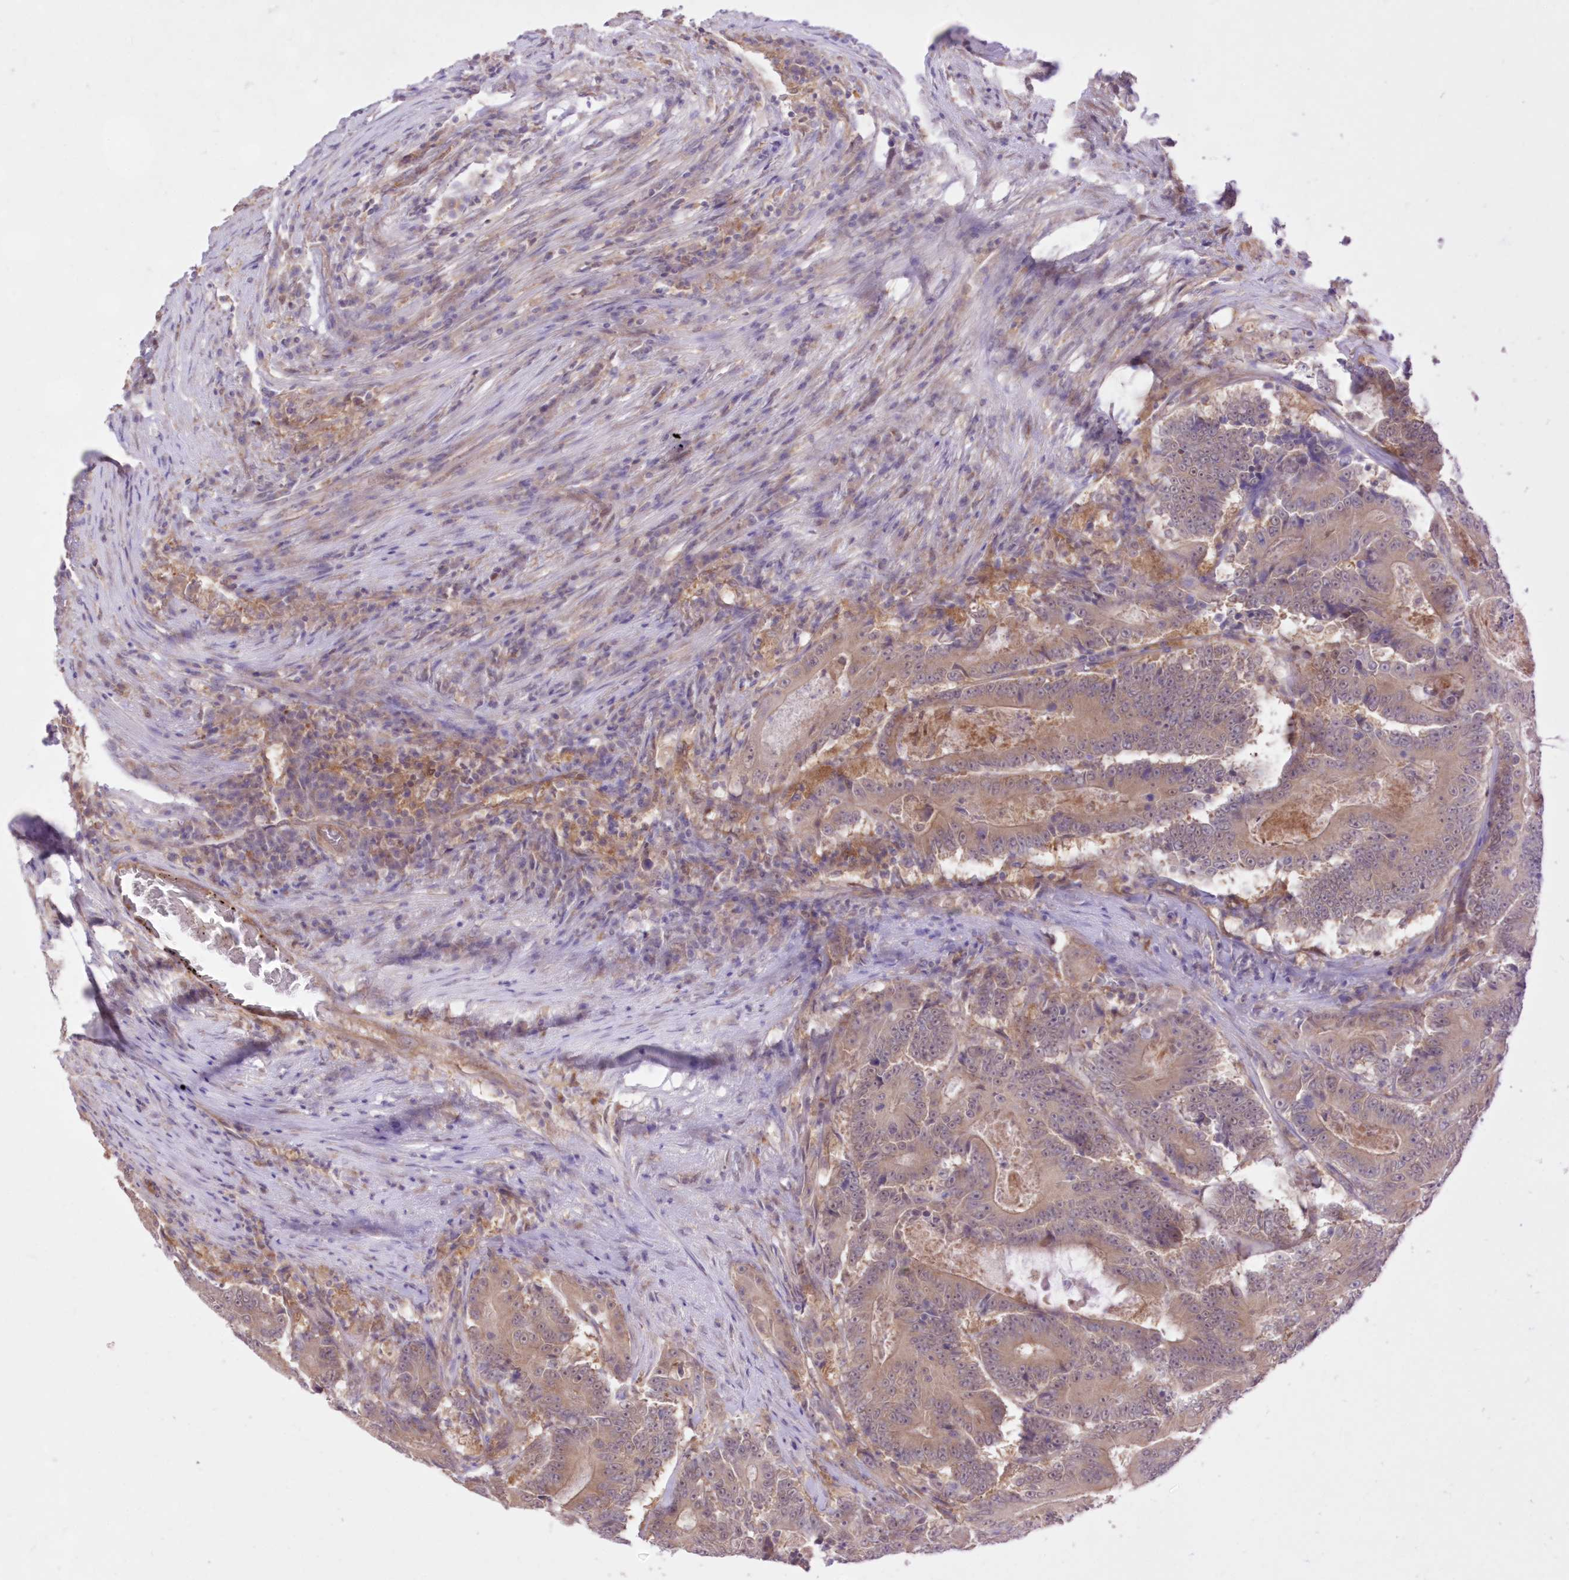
{"staining": {"intensity": "weak", "quantity": ">75%", "location": "cytoplasmic/membranous"}, "tissue": "colorectal cancer", "cell_type": "Tumor cells", "image_type": "cancer", "snomed": [{"axis": "morphology", "description": "Adenocarcinoma, NOS"}, {"axis": "topography", "description": "Colon"}], "caption": "Colorectal cancer was stained to show a protein in brown. There is low levels of weak cytoplasmic/membranous staining in approximately >75% of tumor cells.", "gene": "RNPEP", "patient": {"sex": "male", "age": 83}}